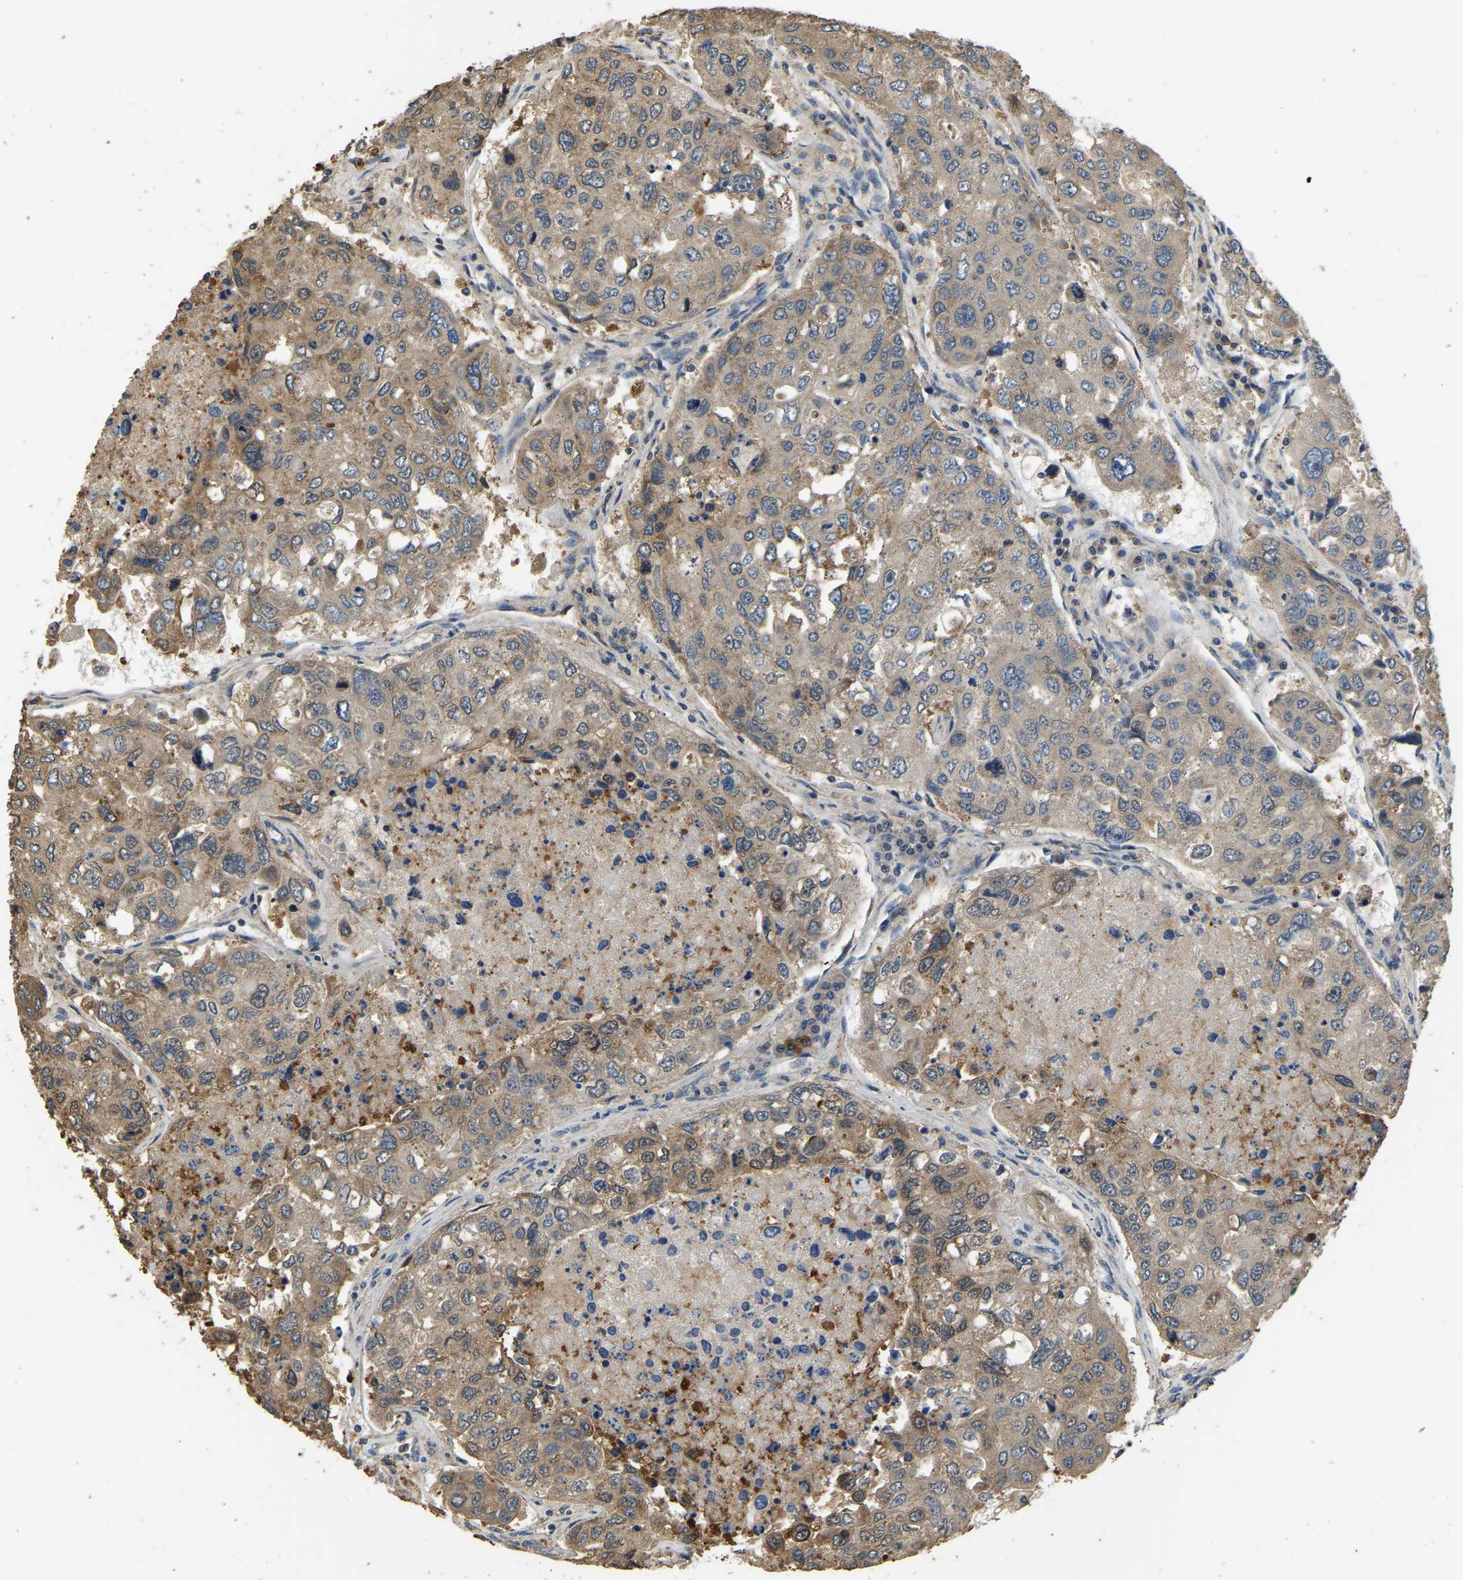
{"staining": {"intensity": "moderate", "quantity": ">75%", "location": "cytoplasmic/membranous"}, "tissue": "urothelial cancer", "cell_type": "Tumor cells", "image_type": "cancer", "snomed": [{"axis": "morphology", "description": "Urothelial carcinoma, High grade"}, {"axis": "topography", "description": "Lymph node"}, {"axis": "topography", "description": "Urinary bladder"}], "caption": "Brown immunohistochemical staining in high-grade urothelial carcinoma reveals moderate cytoplasmic/membranous expression in approximately >75% of tumor cells.", "gene": "TUFM", "patient": {"sex": "male", "age": 51}}